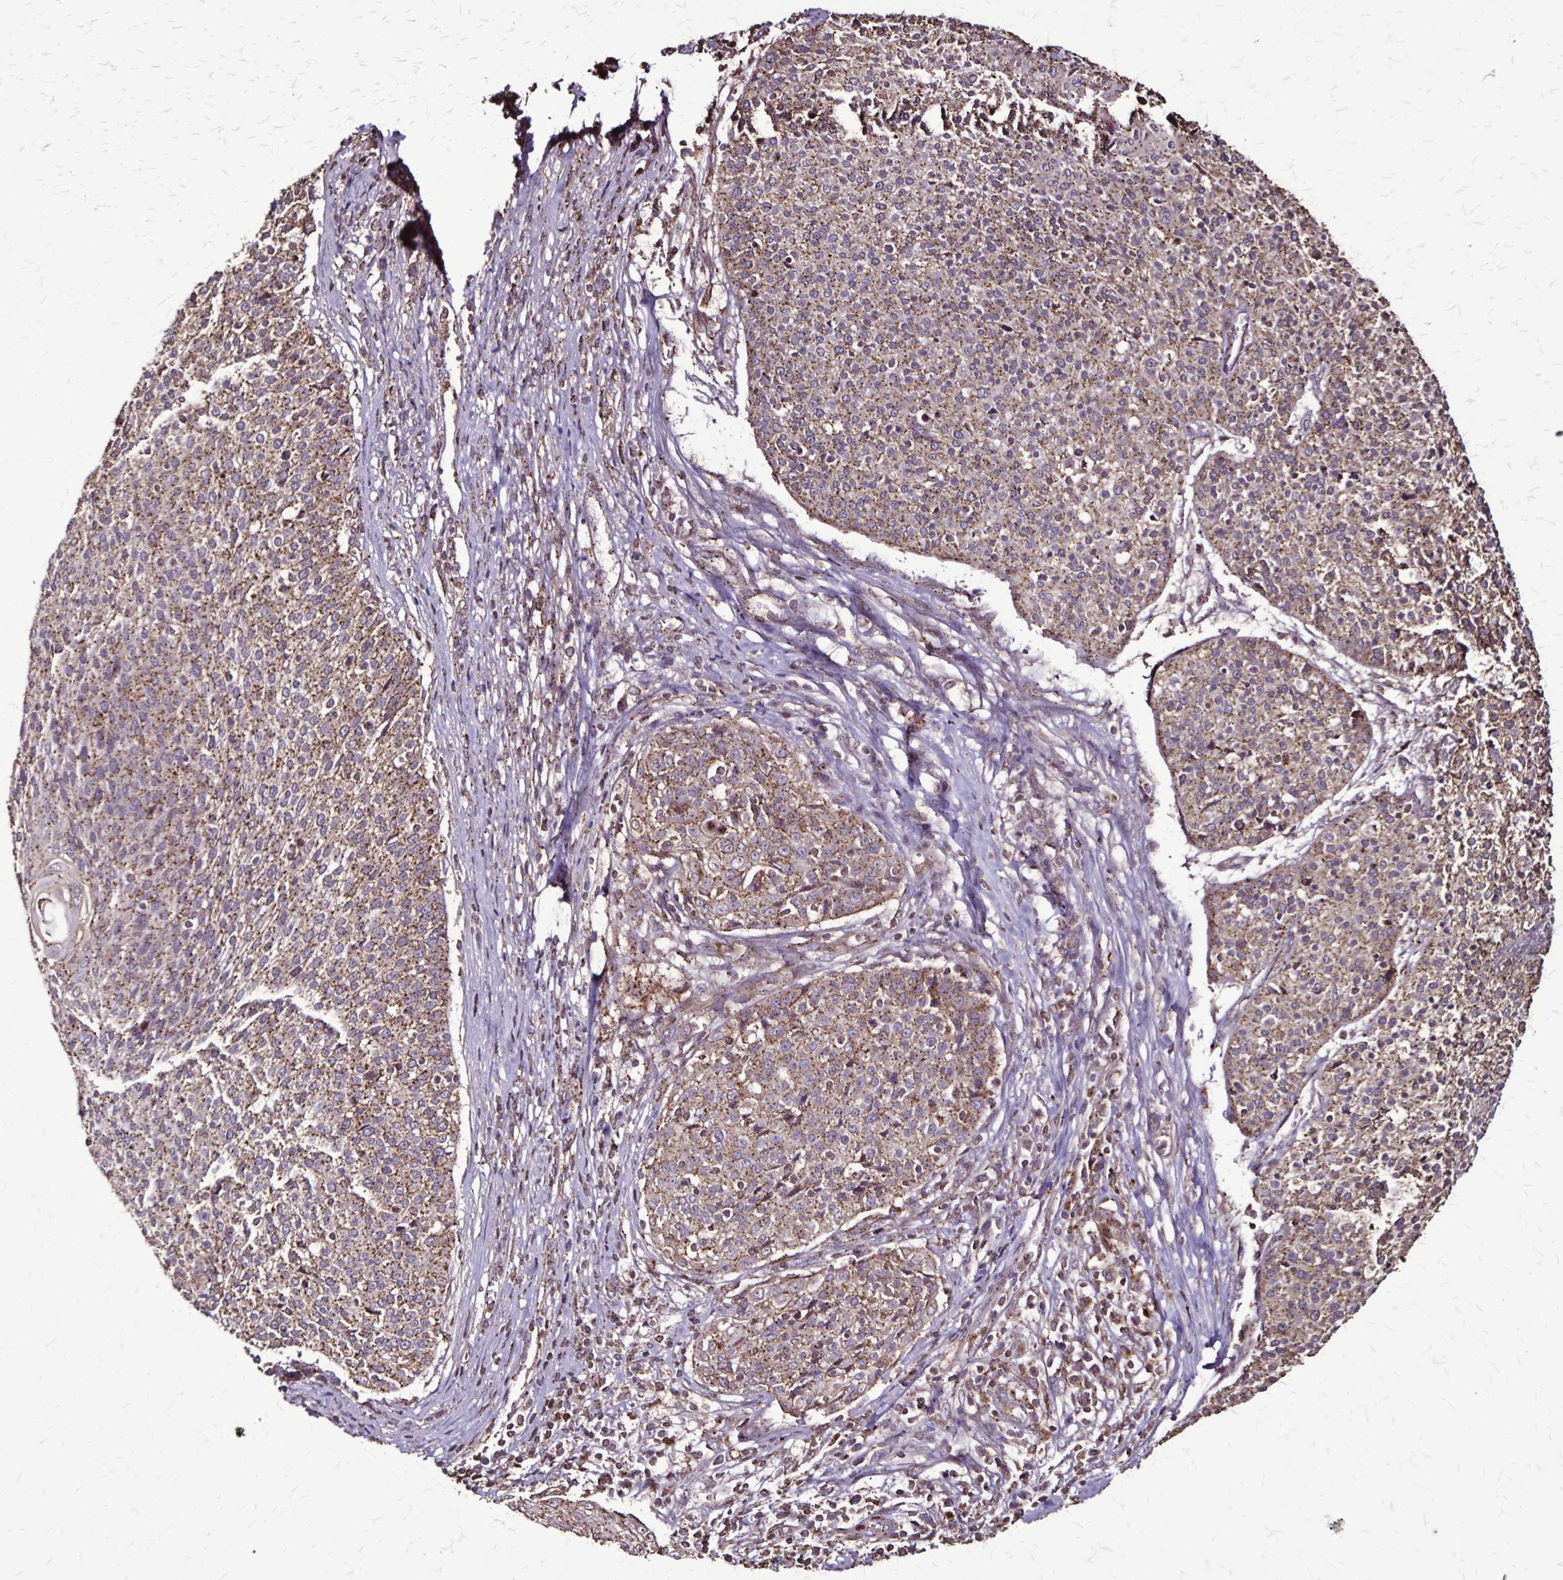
{"staining": {"intensity": "moderate", "quantity": ">75%", "location": "cytoplasmic/membranous"}, "tissue": "cervical cancer", "cell_type": "Tumor cells", "image_type": "cancer", "snomed": [{"axis": "morphology", "description": "Squamous cell carcinoma, NOS"}, {"axis": "topography", "description": "Cervix"}], "caption": "Protein staining exhibits moderate cytoplasmic/membranous positivity in approximately >75% of tumor cells in squamous cell carcinoma (cervical). Nuclei are stained in blue.", "gene": "CHMP1B", "patient": {"sex": "female", "age": 31}}